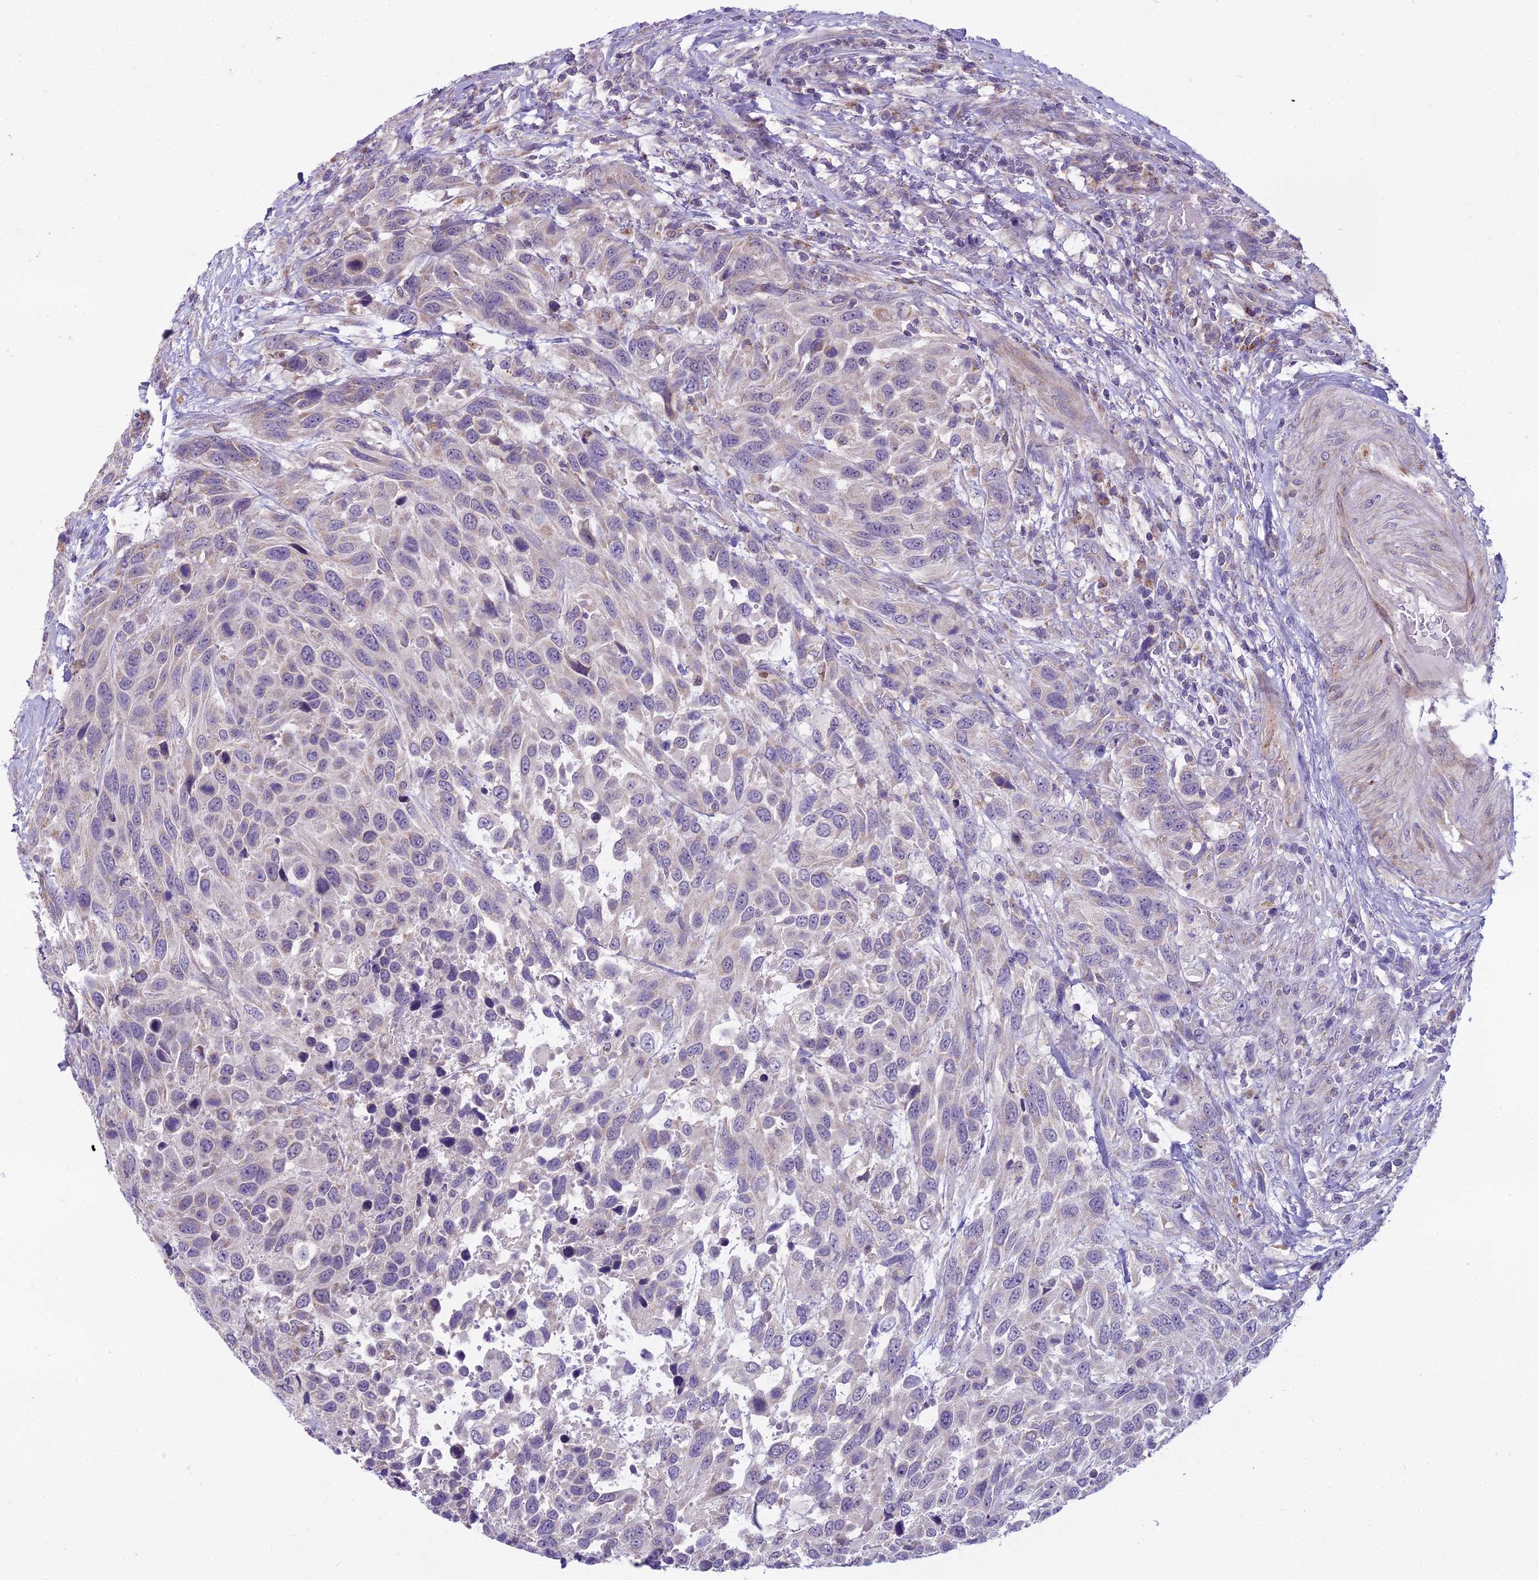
{"staining": {"intensity": "weak", "quantity": "<25%", "location": "cytoplasmic/membranous"}, "tissue": "urothelial cancer", "cell_type": "Tumor cells", "image_type": "cancer", "snomed": [{"axis": "morphology", "description": "Urothelial carcinoma, High grade"}, {"axis": "topography", "description": "Urinary bladder"}], "caption": "High power microscopy photomicrograph of an IHC image of urothelial carcinoma (high-grade), revealing no significant staining in tumor cells. (DAB (3,3'-diaminobenzidine) immunohistochemistry (IHC) with hematoxylin counter stain).", "gene": "DUS2", "patient": {"sex": "female", "age": 70}}